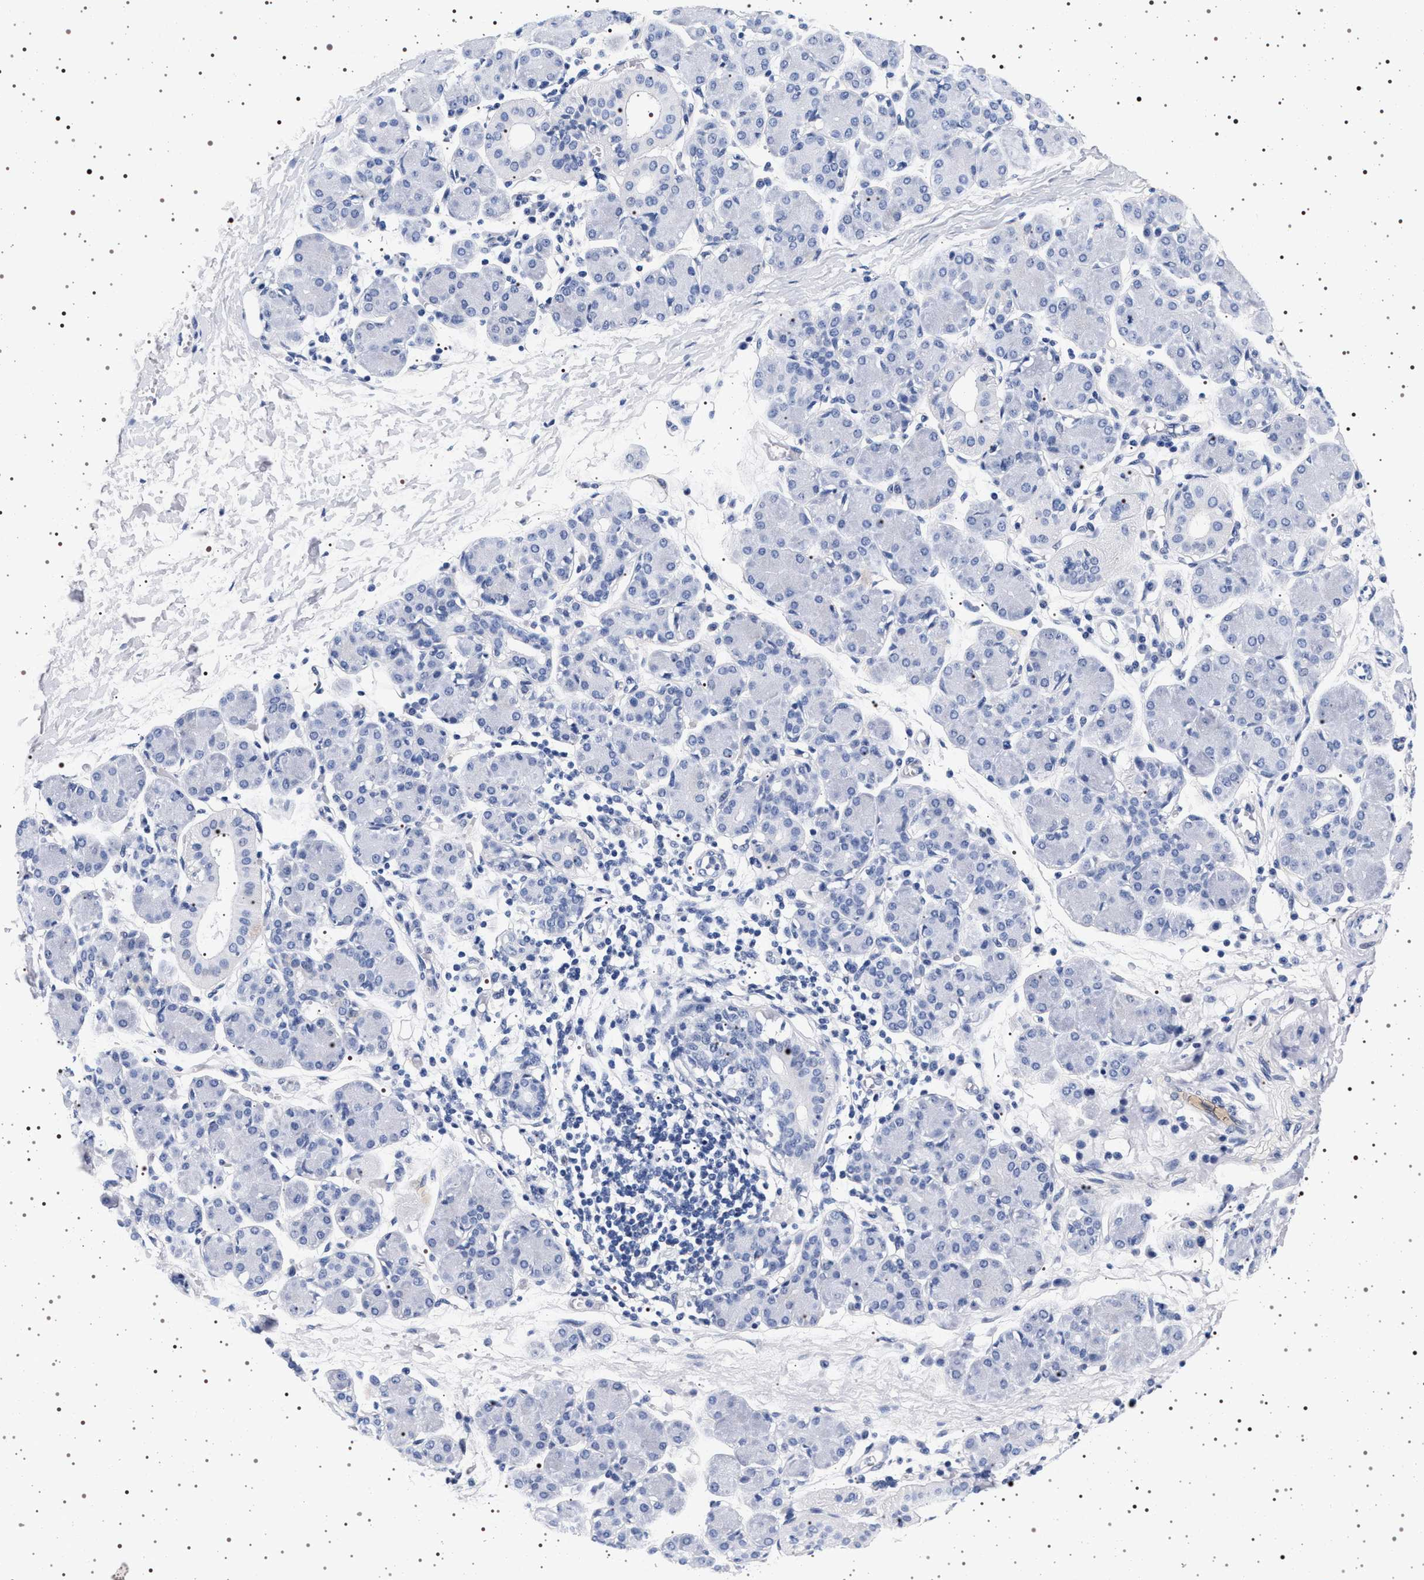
{"staining": {"intensity": "negative", "quantity": "none", "location": "none"}, "tissue": "salivary gland", "cell_type": "Glandular cells", "image_type": "normal", "snomed": [{"axis": "morphology", "description": "Normal tissue, NOS"}, {"axis": "morphology", "description": "Inflammation, NOS"}, {"axis": "topography", "description": "Lymph node"}, {"axis": "topography", "description": "Salivary gland"}], "caption": "Glandular cells are negative for protein expression in unremarkable human salivary gland. Brightfield microscopy of IHC stained with DAB (brown) and hematoxylin (blue), captured at high magnification.", "gene": "MAPK10", "patient": {"sex": "male", "age": 3}}